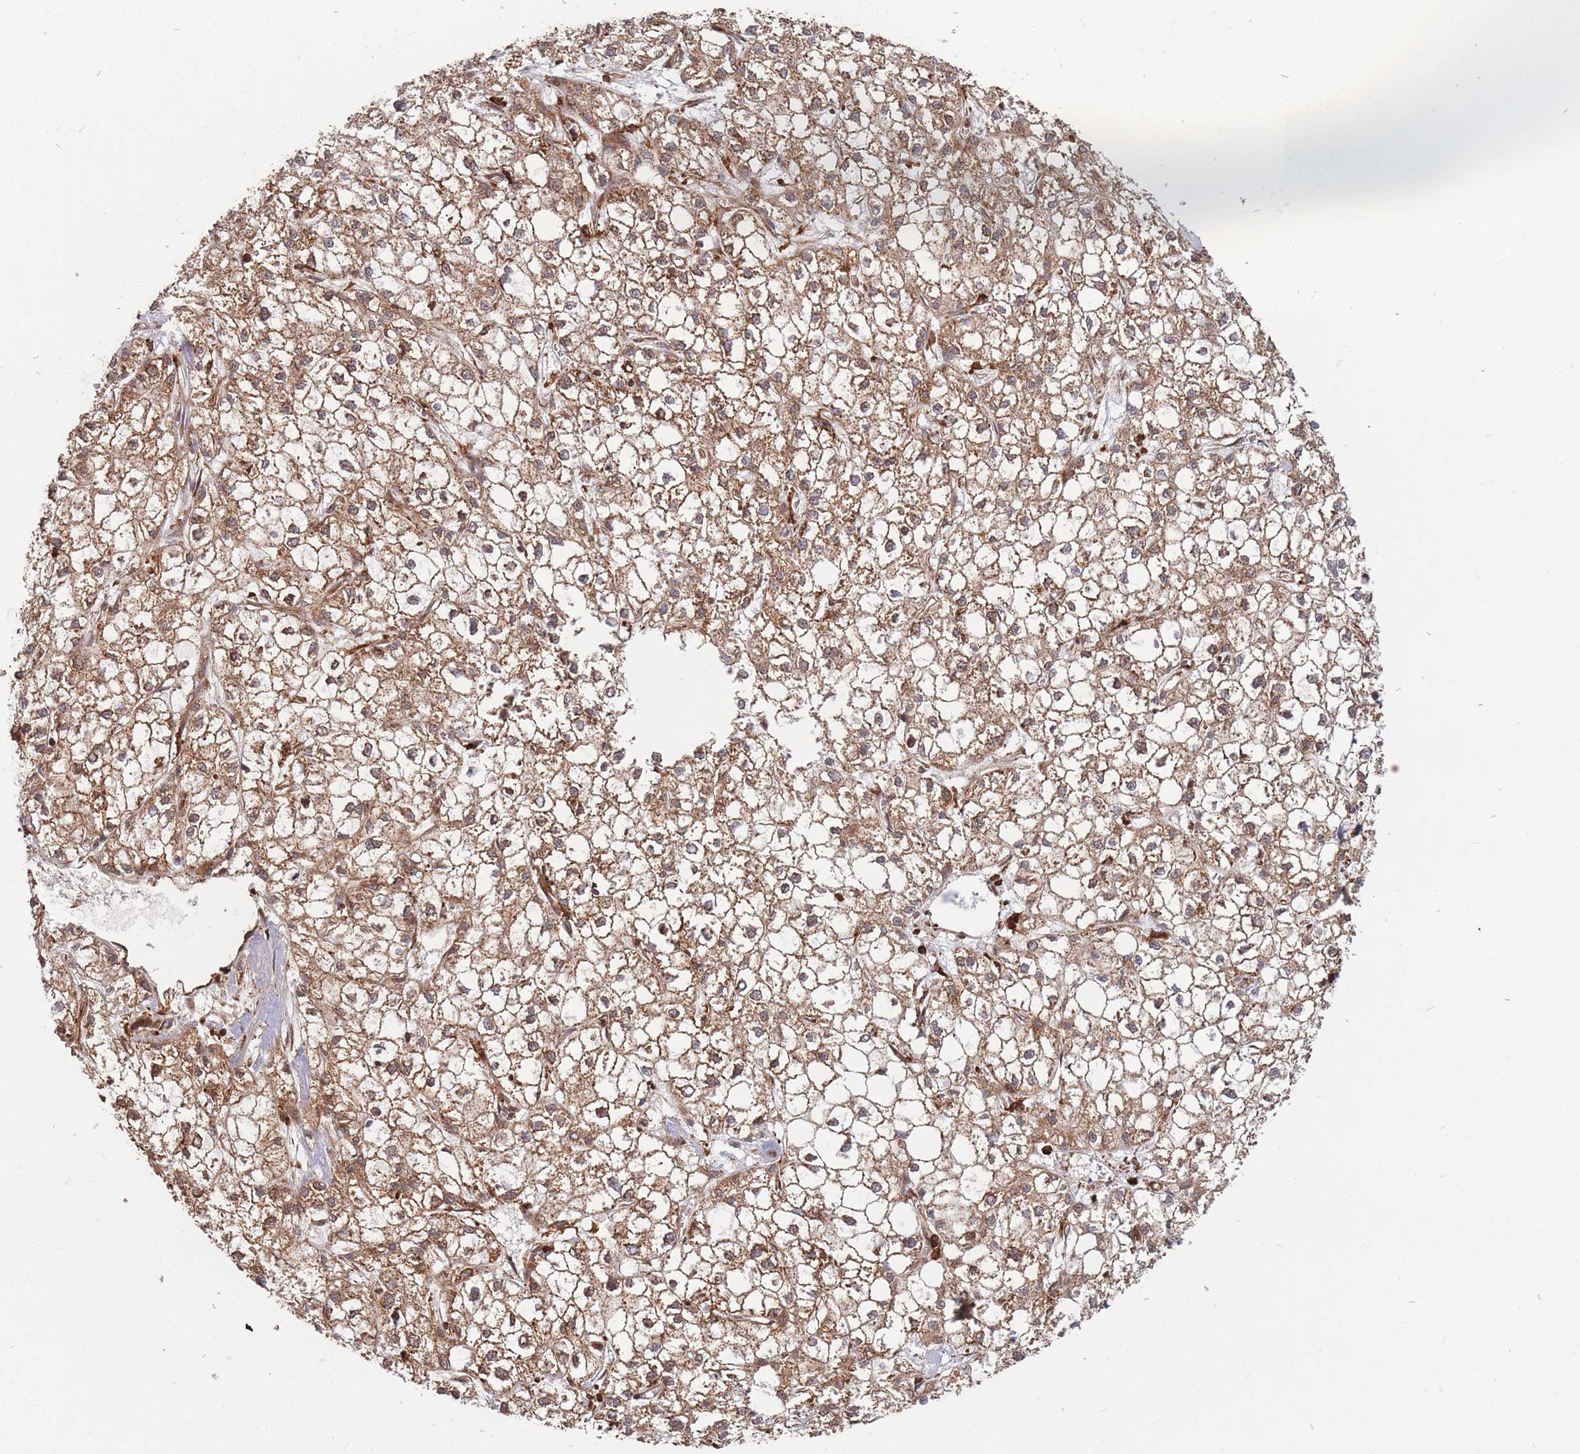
{"staining": {"intensity": "moderate", "quantity": ">75%", "location": "cytoplasmic/membranous"}, "tissue": "liver cancer", "cell_type": "Tumor cells", "image_type": "cancer", "snomed": [{"axis": "morphology", "description": "Carcinoma, Hepatocellular, NOS"}, {"axis": "topography", "description": "Liver"}], "caption": "An immunohistochemistry micrograph of tumor tissue is shown. Protein staining in brown highlights moderate cytoplasmic/membranous positivity in liver cancer within tumor cells.", "gene": "RASSF2", "patient": {"sex": "female", "age": 43}}